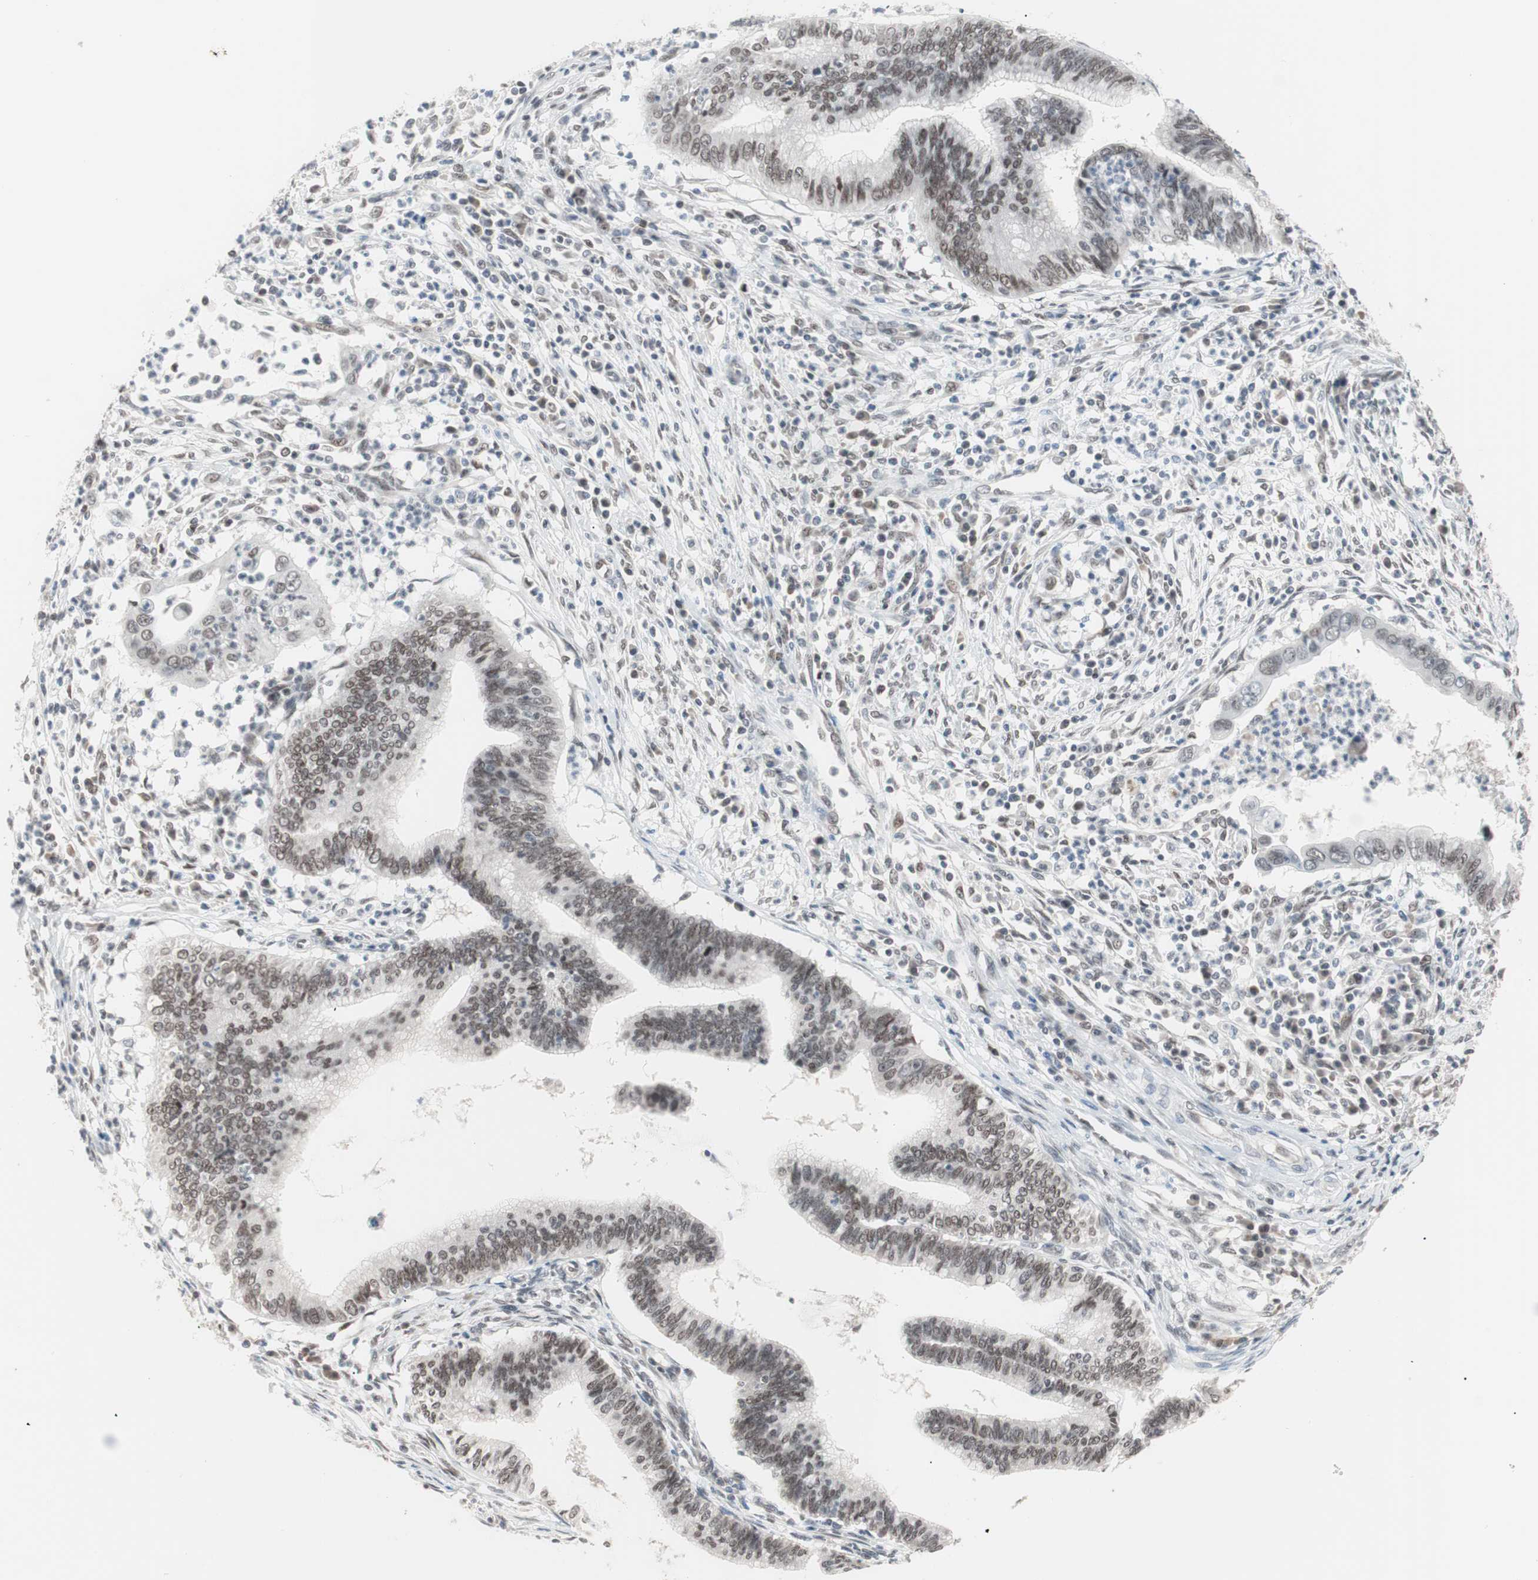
{"staining": {"intensity": "weak", "quantity": ">75%", "location": "nuclear"}, "tissue": "cervical cancer", "cell_type": "Tumor cells", "image_type": "cancer", "snomed": [{"axis": "morphology", "description": "Adenocarcinoma, NOS"}, {"axis": "topography", "description": "Cervix"}], "caption": "Adenocarcinoma (cervical) stained with immunohistochemistry demonstrates weak nuclear expression in about >75% of tumor cells.", "gene": "LIG3", "patient": {"sex": "female", "age": 36}}